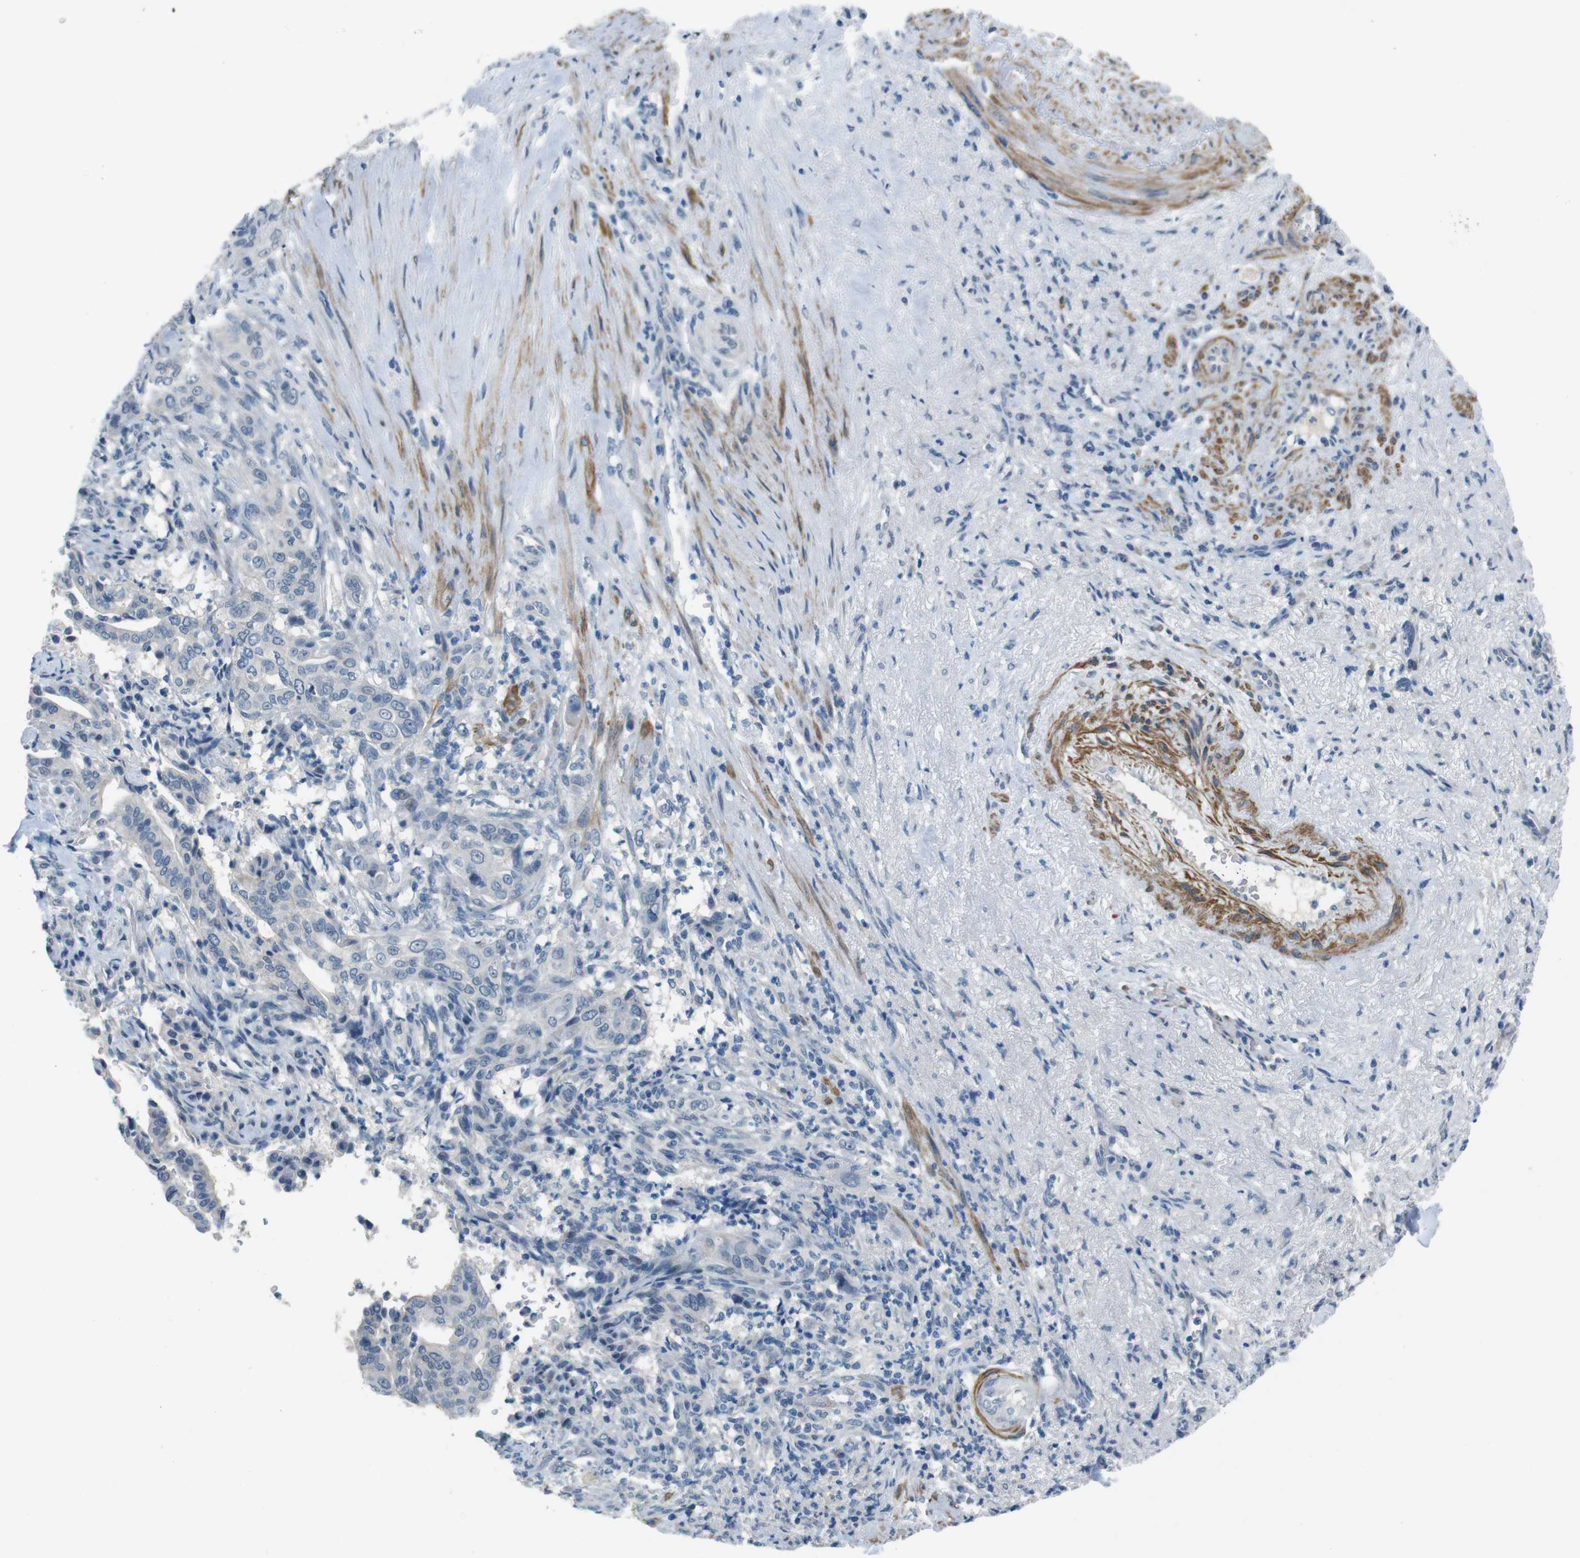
{"staining": {"intensity": "negative", "quantity": "none", "location": "none"}, "tissue": "liver cancer", "cell_type": "Tumor cells", "image_type": "cancer", "snomed": [{"axis": "morphology", "description": "Cholangiocarcinoma"}, {"axis": "topography", "description": "Liver"}], "caption": "A photomicrograph of liver cancer (cholangiocarcinoma) stained for a protein shows no brown staining in tumor cells.", "gene": "HRH2", "patient": {"sex": "female", "age": 67}}